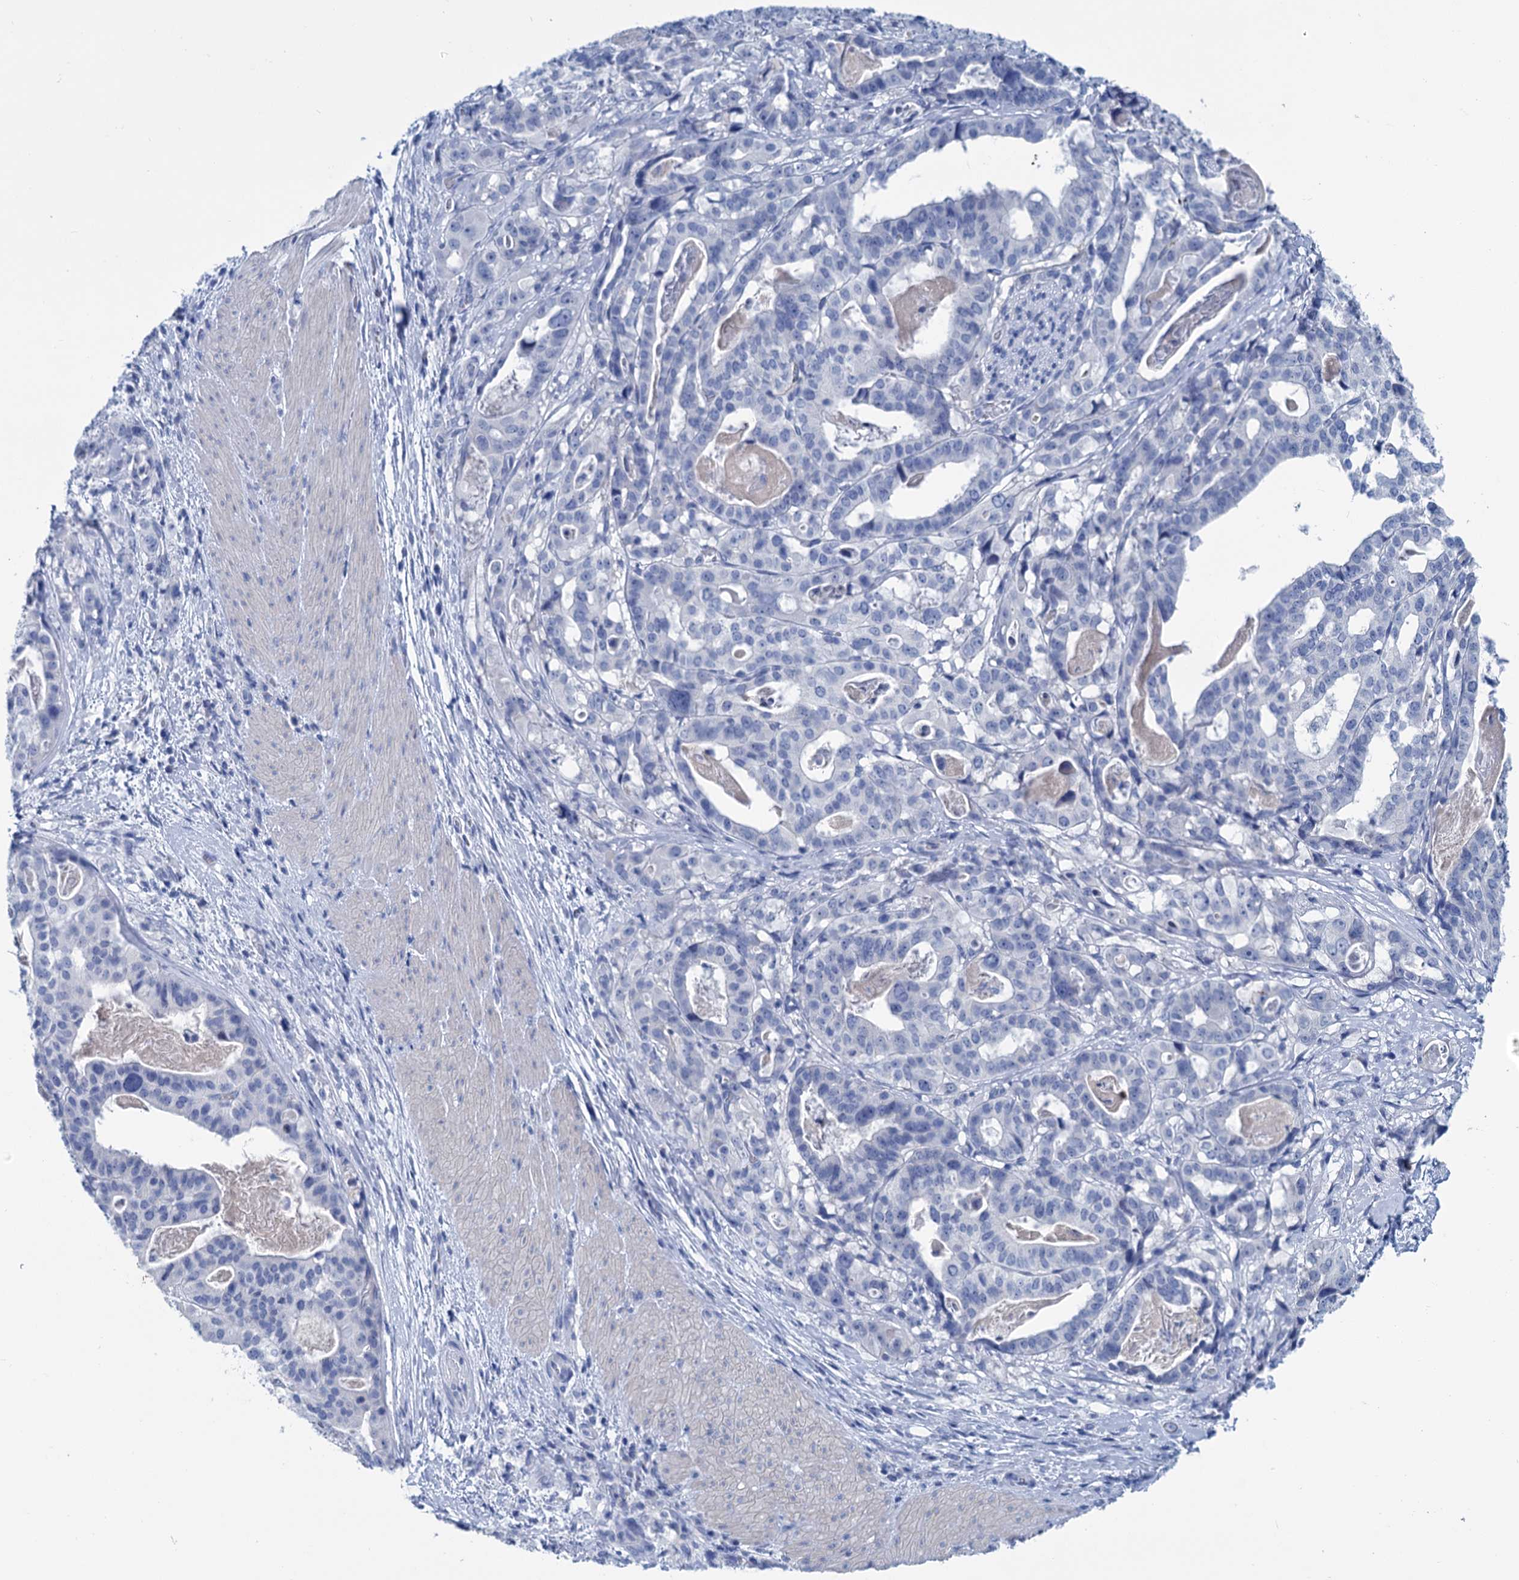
{"staining": {"intensity": "negative", "quantity": "none", "location": "none"}, "tissue": "stomach cancer", "cell_type": "Tumor cells", "image_type": "cancer", "snomed": [{"axis": "morphology", "description": "Adenocarcinoma, NOS"}, {"axis": "topography", "description": "Stomach"}], "caption": "This is an IHC image of stomach adenocarcinoma. There is no positivity in tumor cells.", "gene": "MYOZ3", "patient": {"sex": "male", "age": 48}}